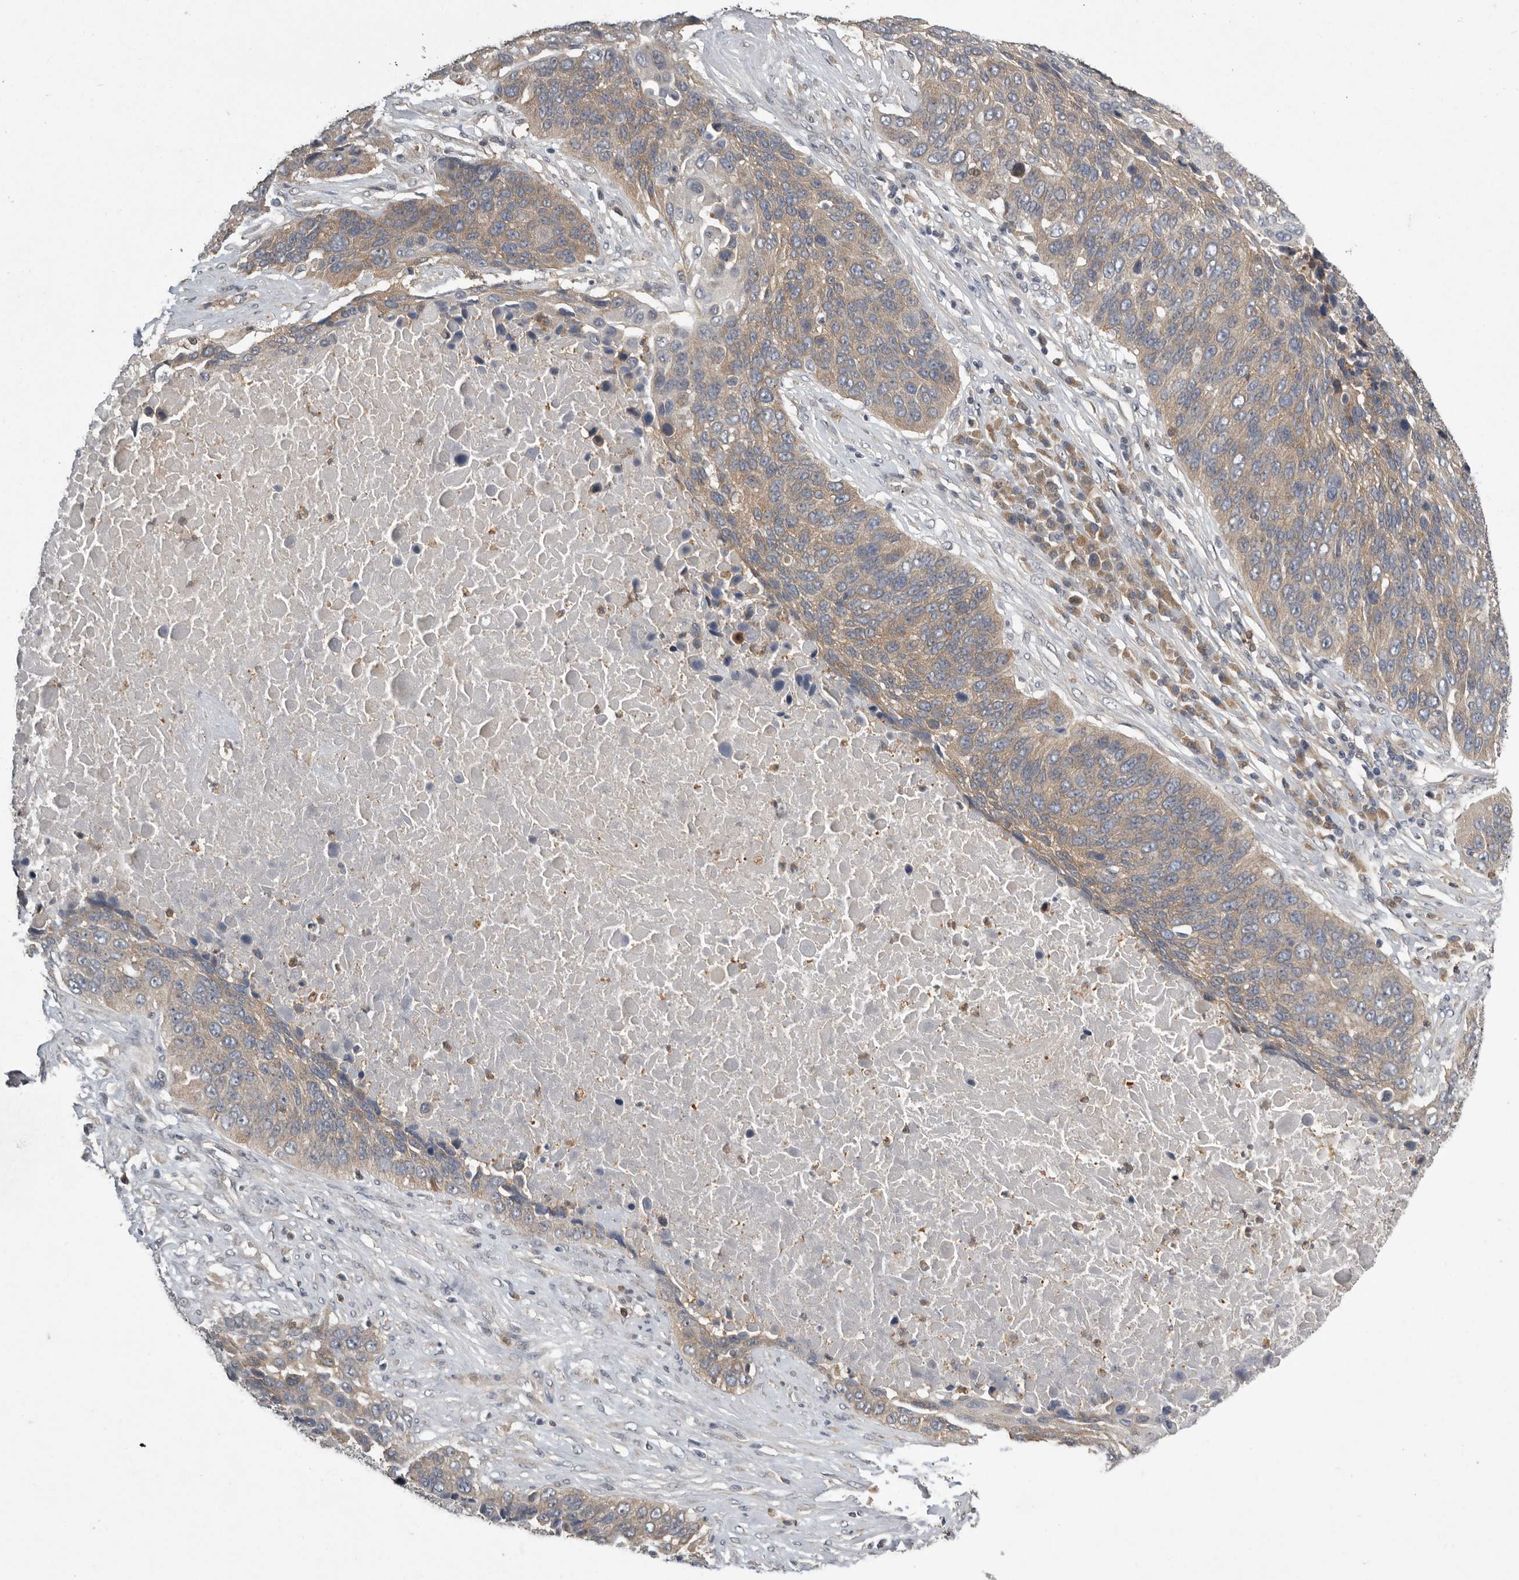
{"staining": {"intensity": "weak", "quantity": ">75%", "location": "cytoplasmic/membranous"}, "tissue": "lung cancer", "cell_type": "Tumor cells", "image_type": "cancer", "snomed": [{"axis": "morphology", "description": "Squamous cell carcinoma, NOS"}, {"axis": "topography", "description": "Lung"}], "caption": "Lung squamous cell carcinoma stained for a protein (brown) reveals weak cytoplasmic/membranous positive staining in about >75% of tumor cells.", "gene": "RALGPS2", "patient": {"sex": "male", "age": 66}}